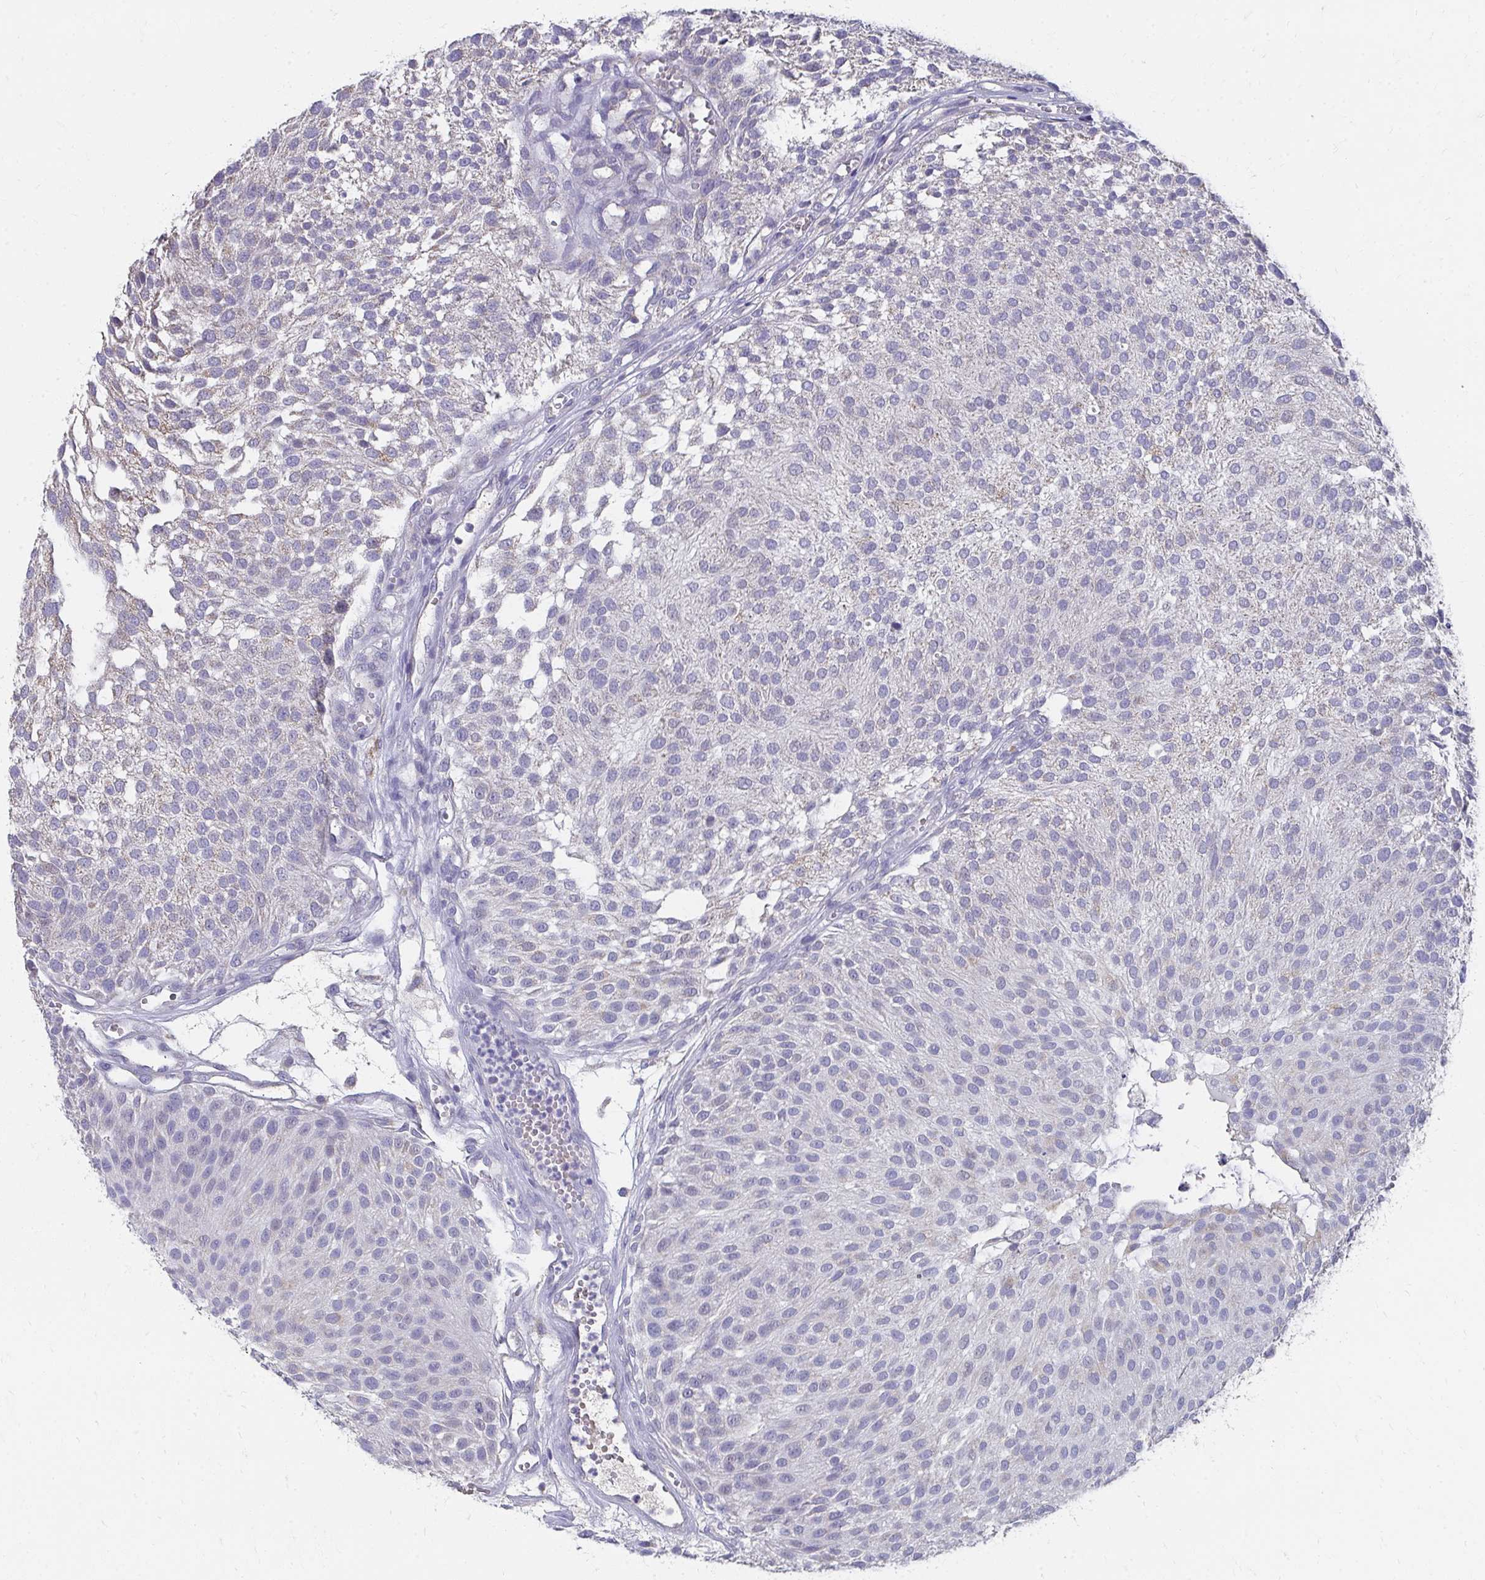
{"staining": {"intensity": "negative", "quantity": "none", "location": "none"}, "tissue": "urothelial cancer", "cell_type": "Tumor cells", "image_type": "cancer", "snomed": [{"axis": "morphology", "description": "Urothelial carcinoma, NOS"}, {"axis": "topography", "description": "Urinary bladder"}], "caption": "The photomicrograph exhibits no significant positivity in tumor cells of urothelial cancer.", "gene": "TMPRSS2", "patient": {"sex": "male", "age": 84}}